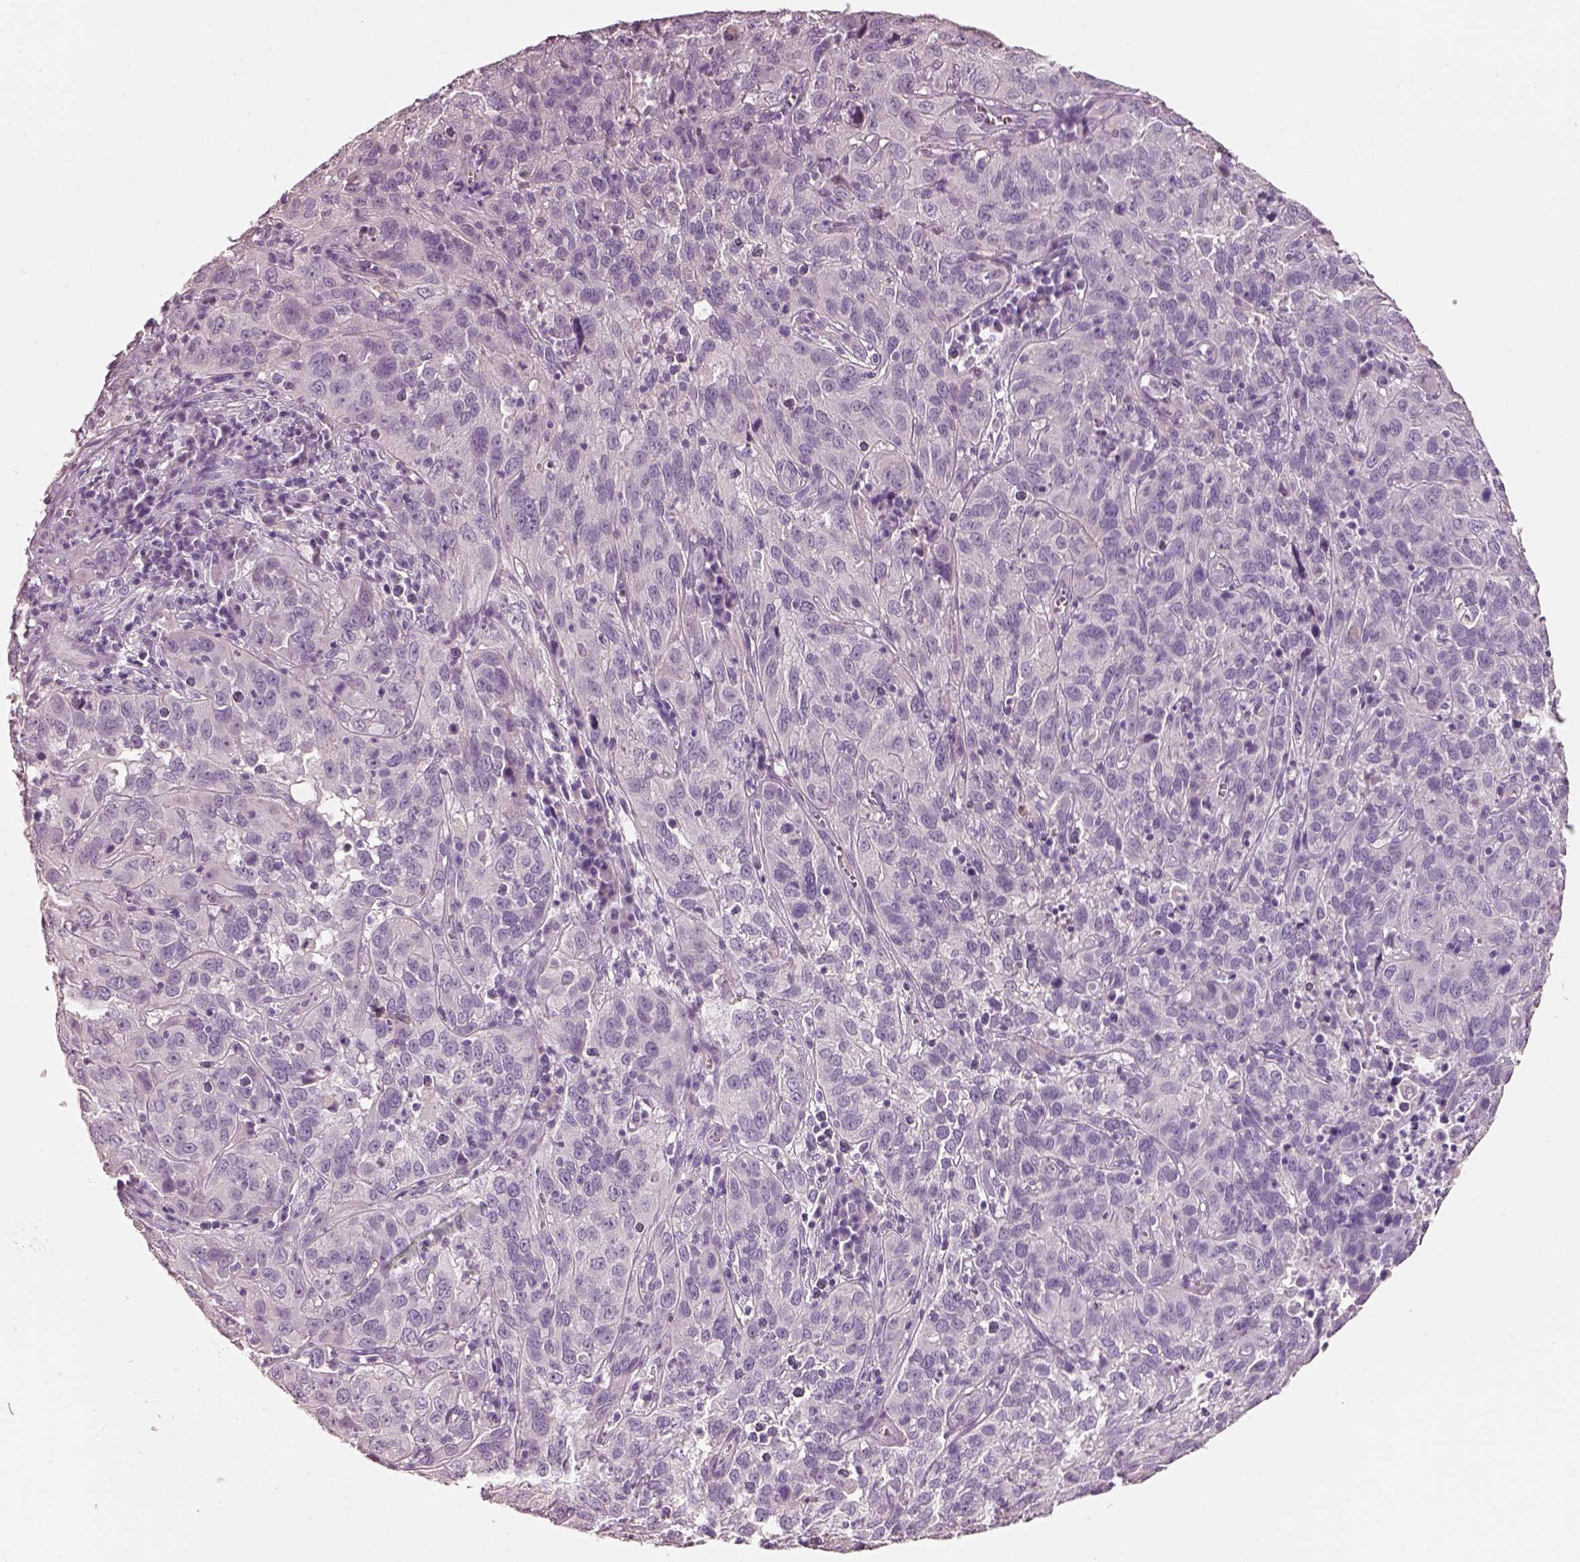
{"staining": {"intensity": "negative", "quantity": "none", "location": "none"}, "tissue": "cervical cancer", "cell_type": "Tumor cells", "image_type": "cancer", "snomed": [{"axis": "morphology", "description": "Squamous cell carcinoma, NOS"}, {"axis": "topography", "description": "Cervix"}], "caption": "Immunohistochemistry (IHC) image of human cervical squamous cell carcinoma stained for a protein (brown), which shows no positivity in tumor cells.", "gene": "PNOC", "patient": {"sex": "female", "age": 32}}